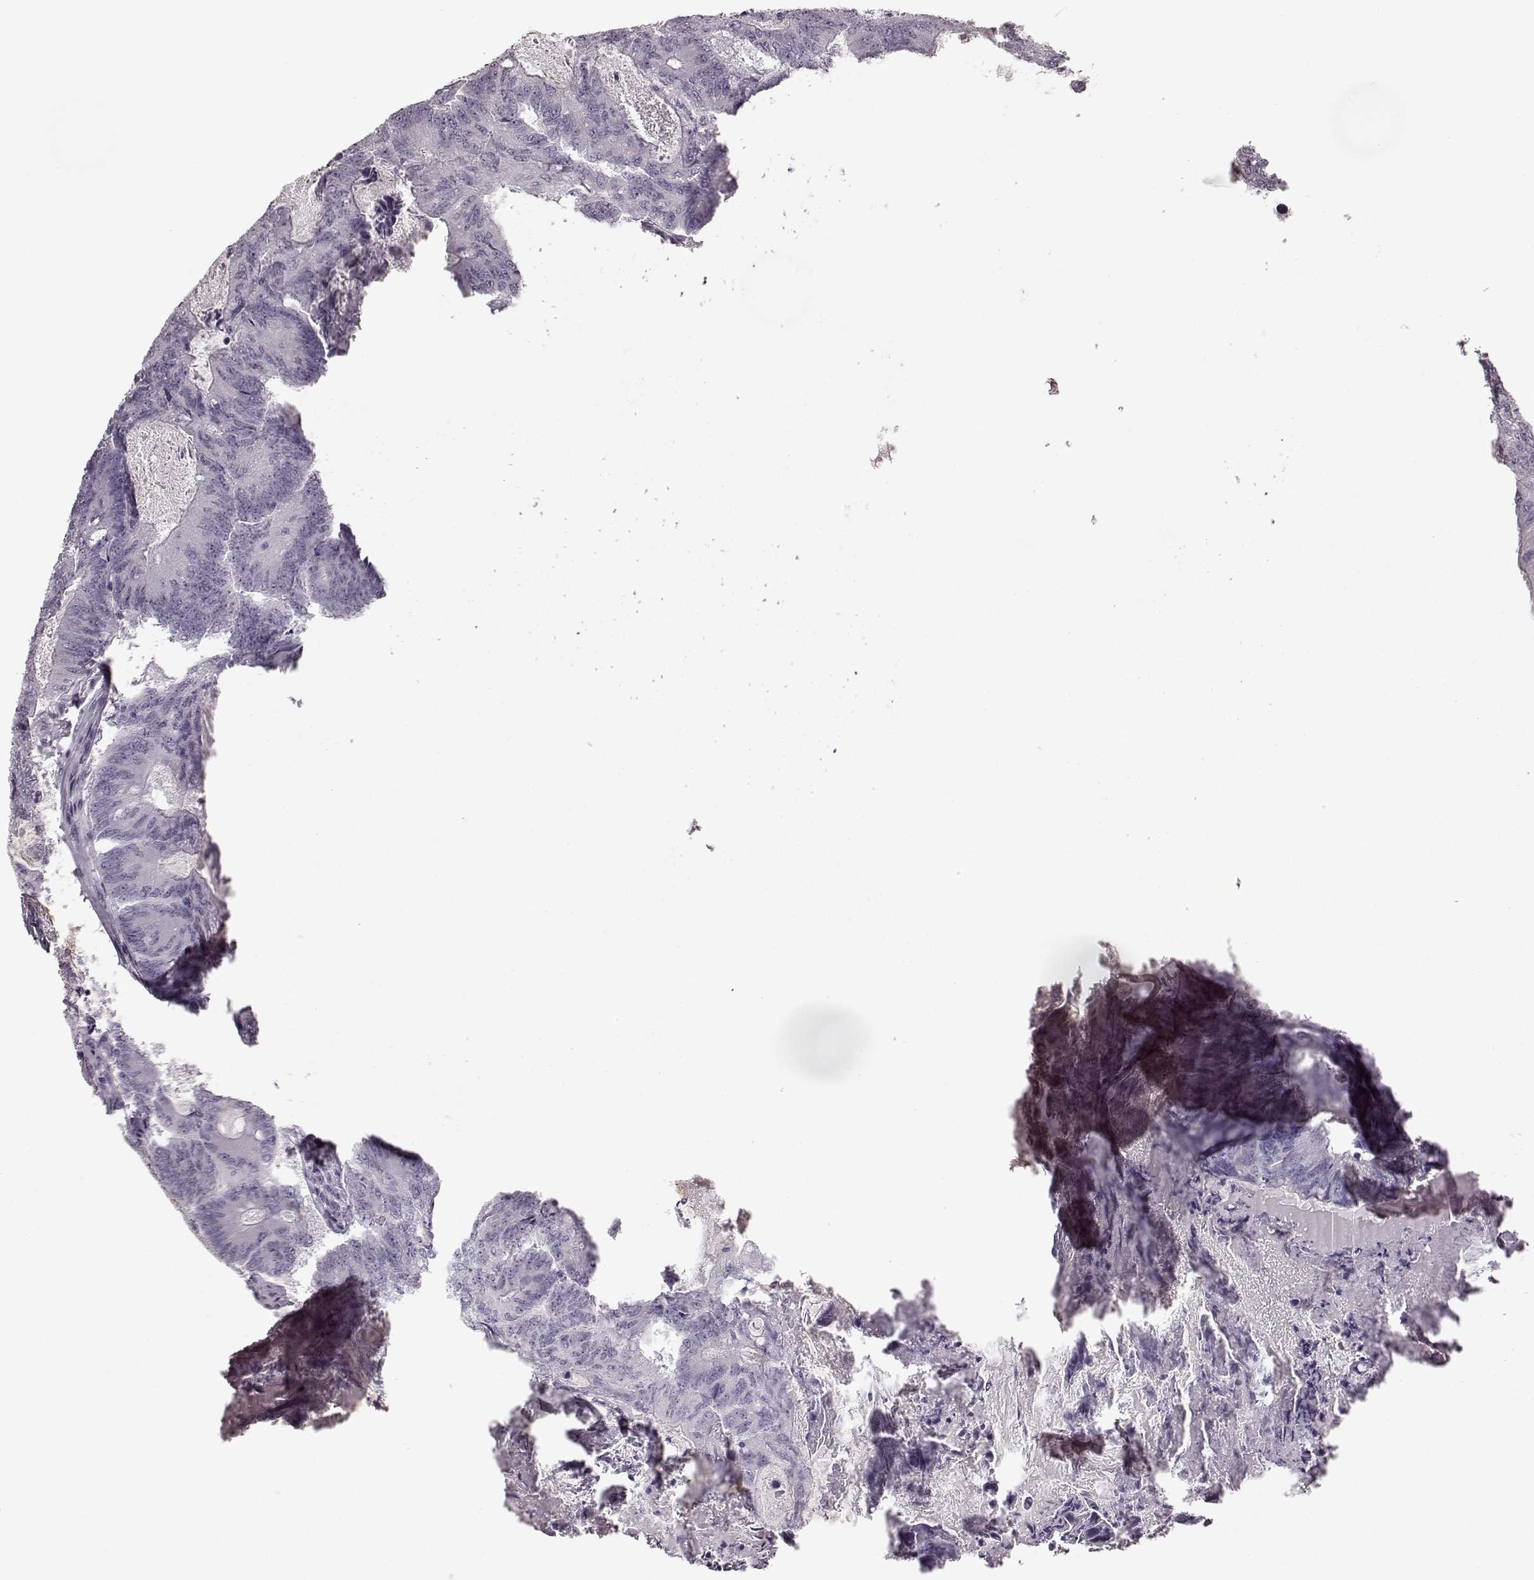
{"staining": {"intensity": "negative", "quantity": "none", "location": "none"}, "tissue": "colorectal cancer", "cell_type": "Tumor cells", "image_type": "cancer", "snomed": [{"axis": "morphology", "description": "Adenocarcinoma, NOS"}, {"axis": "topography", "description": "Colon"}], "caption": "Tumor cells are negative for protein expression in human colorectal cancer. (Brightfield microscopy of DAB immunohistochemistry at high magnification).", "gene": "SEMG2", "patient": {"sex": "female", "age": 70}}